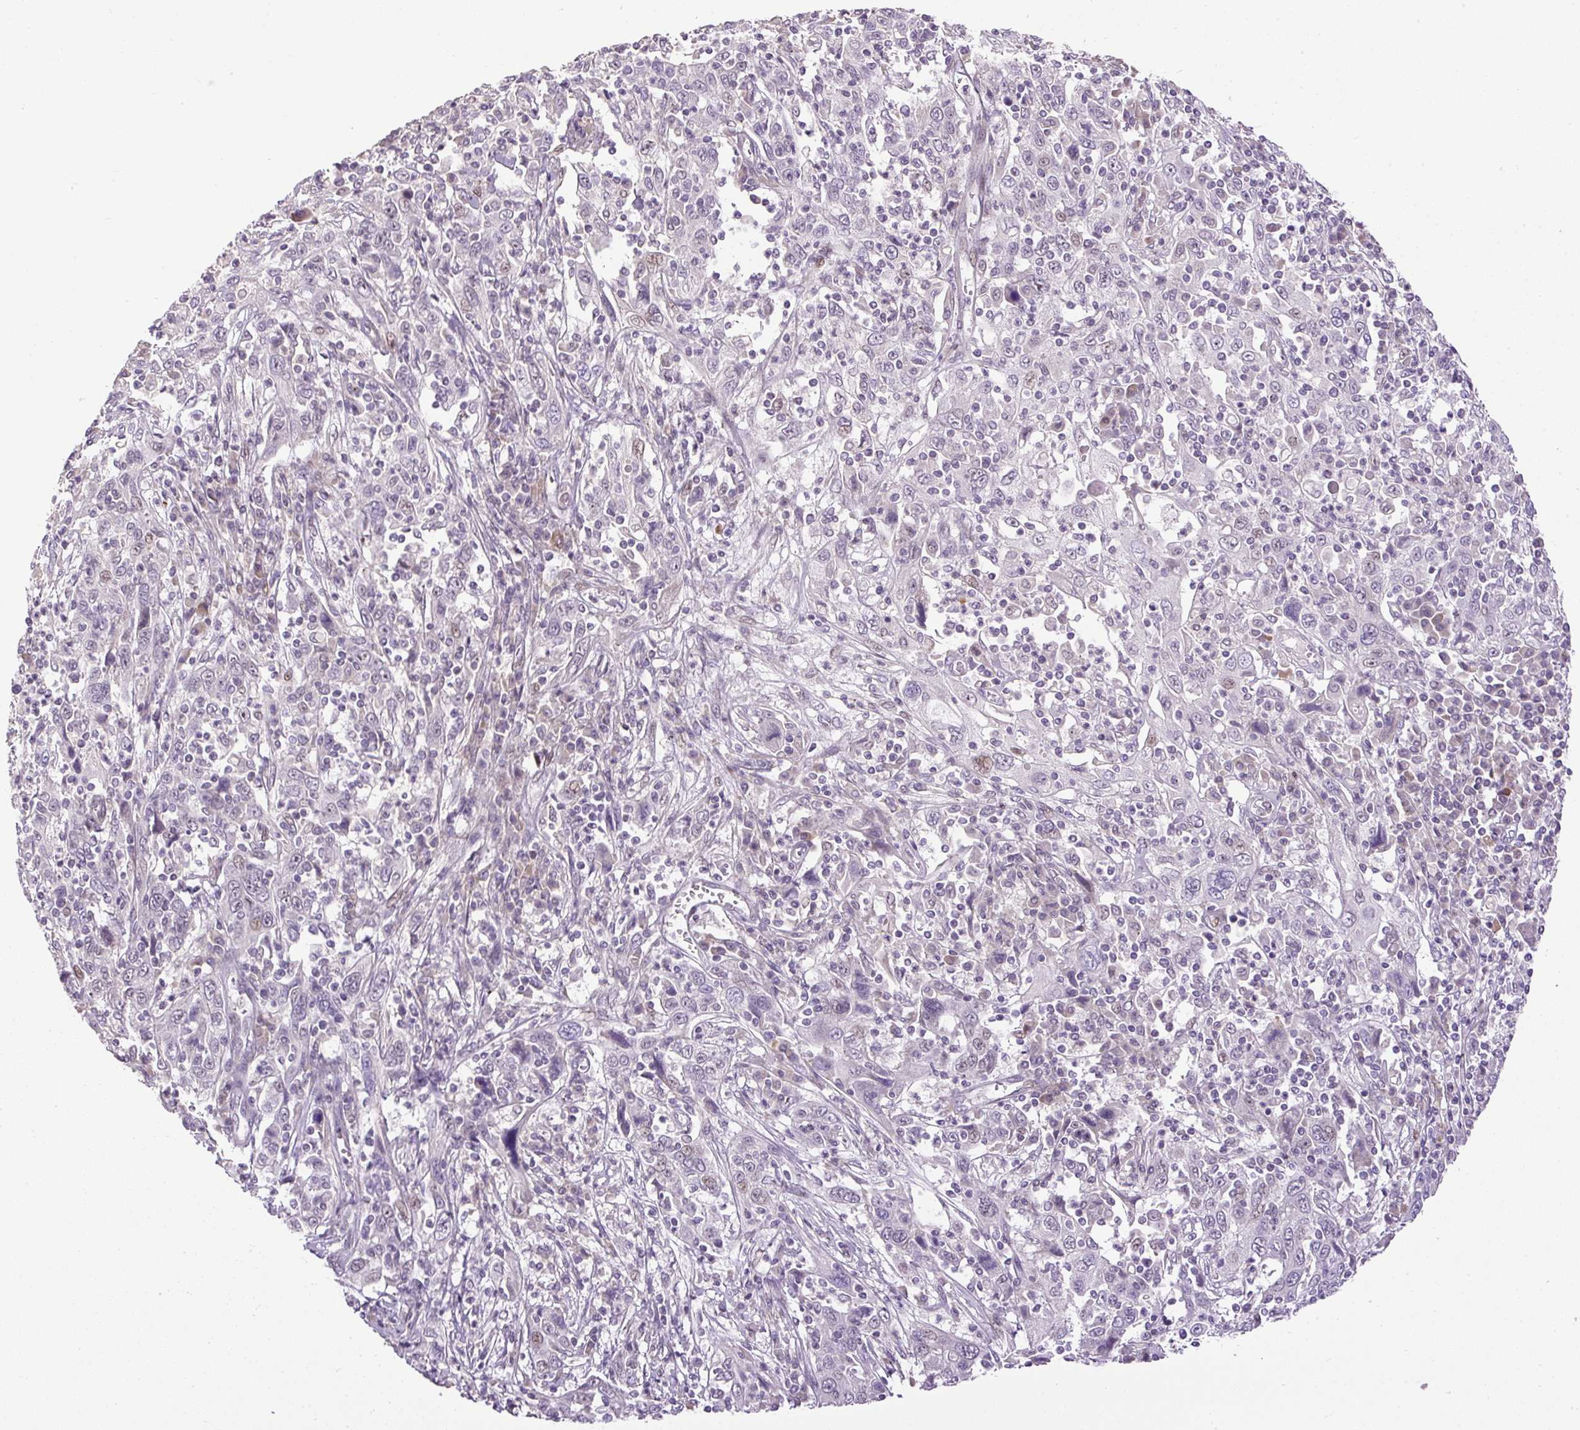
{"staining": {"intensity": "moderate", "quantity": "<25%", "location": "nuclear"}, "tissue": "cervical cancer", "cell_type": "Tumor cells", "image_type": "cancer", "snomed": [{"axis": "morphology", "description": "Squamous cell carcinoma, NOS"}, {"axis": "topography", "description": "Cervix"}], "caption": "Cervical cancer stained with a protein marker demonstrates moderate staining in tumor cells.", "gene": "ARHGEF18", "patient": {"sex": "female", "age": 46}}